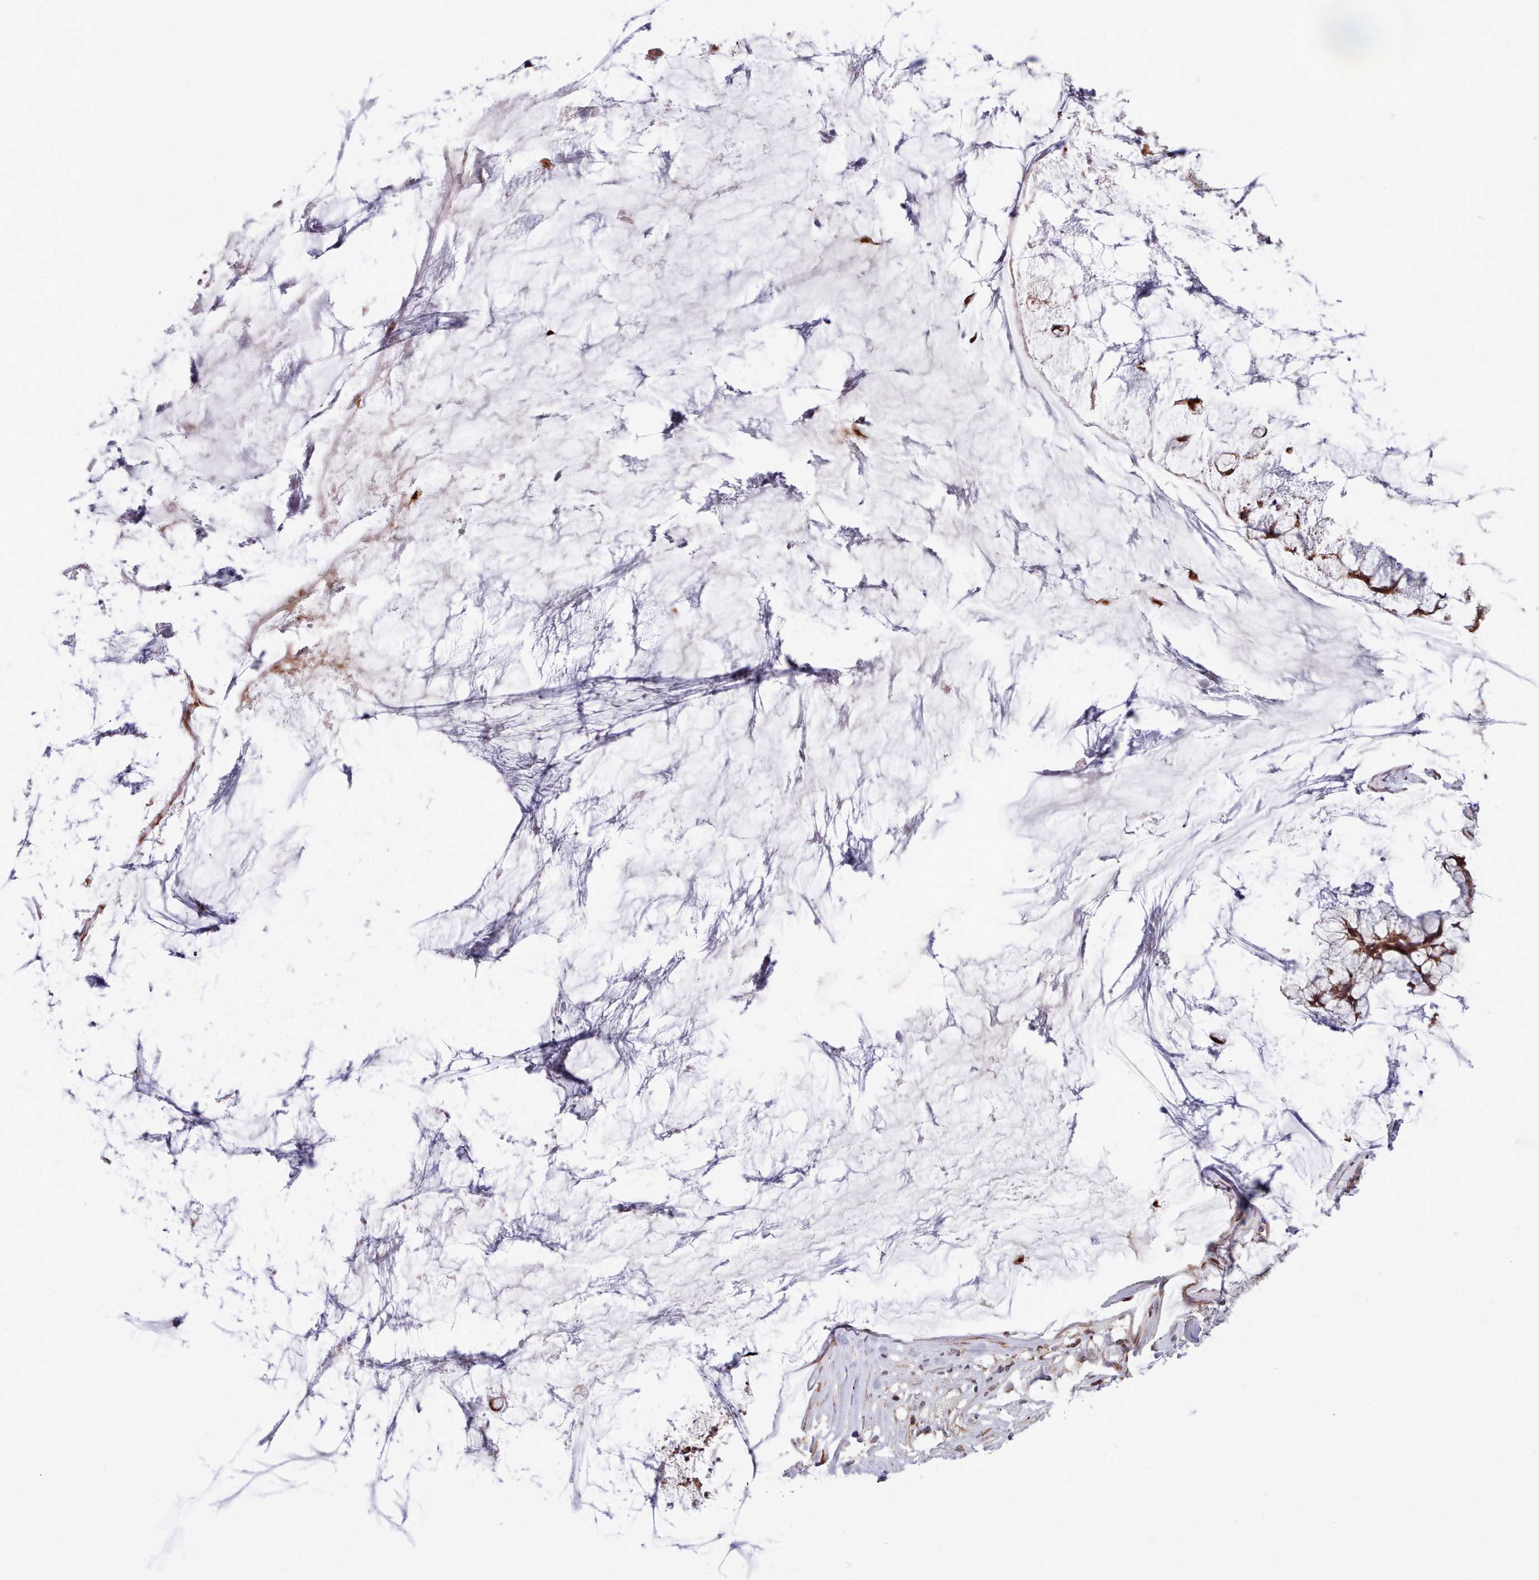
{"staining": {"intensity": "moderate", "quantity": ">75%", "location": "cytoplasmic/membranous"}, "tissue": "ovarian cancer", "cell_type": "Tumor cells", "image_type": "cancer", "snomed": [{"axis": "morphology", "description": "Cystadenocarcinoma, mucinous, NOS"}, {"axis": "topography", "description": "Ovary"}], "caption": "This micrograph displays immunohistochemistry (IHC) staining of human ovarian cancer, with medium moderate cytoplasmic/membranous expression in about >75% of tumor cells.", "gene": "TRIM26", "patient": {"sex": "female", "age": 42}}